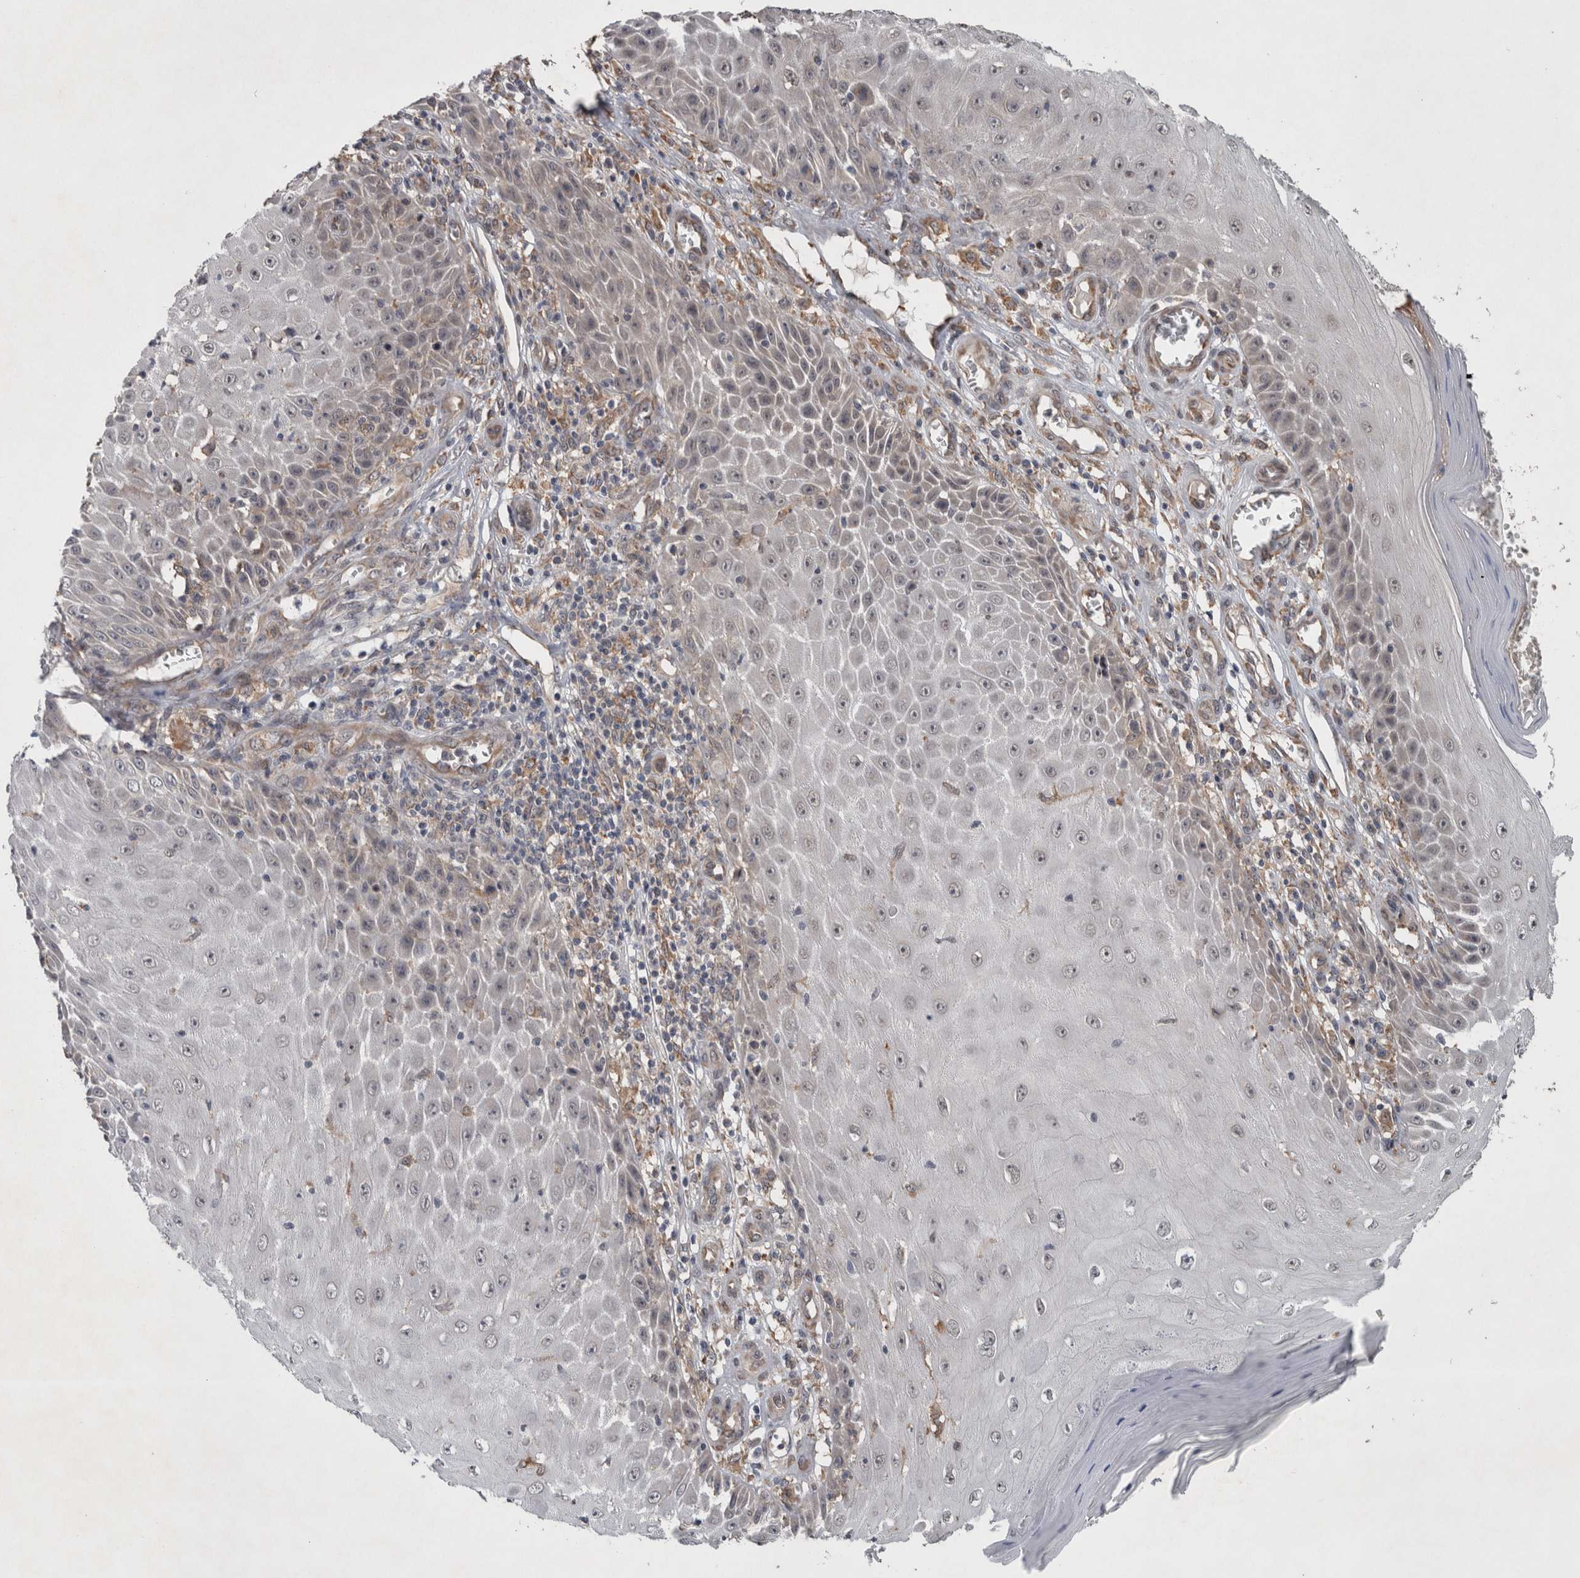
{"staining": {"intensity": "weak", "quantity": "<25%", "location": "cytoplasmic/membranous"}, "tissue": "skin cancer", "cell_type": "Tumor cells", "image_type": "cancer", "snomed": [{"axis": "morphology", "description": "Squamous cell carcinoma, NOS"}, {"axis": "topography", "description": "Skin"}], "caption": "An immunohistochemistry (IHC) micrograph of skin cancer (squamous cell carcinoma) is shown. There is no staining in tumor cells of skin cancer (squamous cell carcinoma).", "gene": "GIMAP6", "patient": {"sex": "female", "age": 73}}